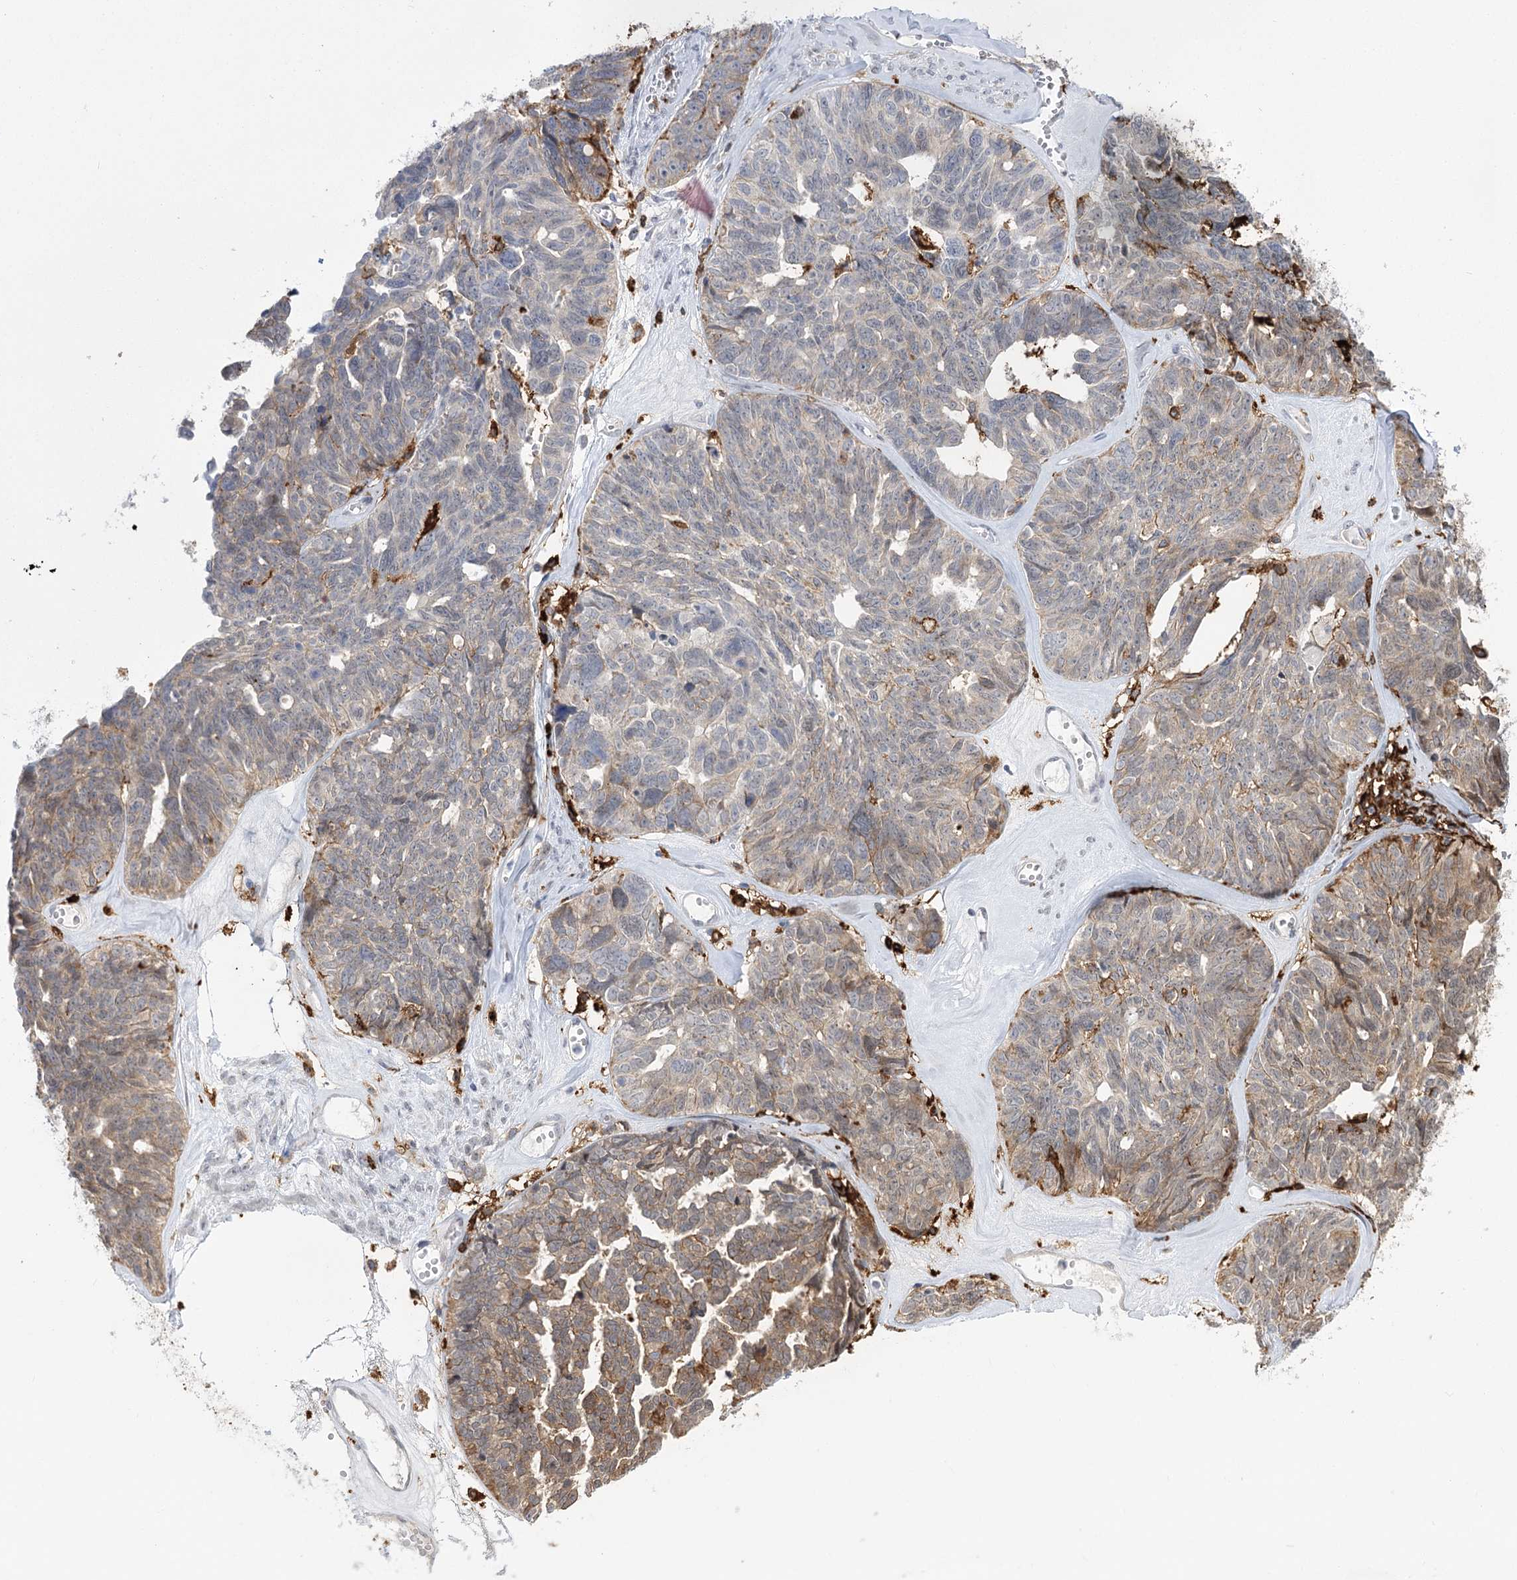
{"staining": {"intensity": "moderate", "quantity": "<25%", "location": "cytoplasmic/membranous"}, "tissue": "ovarian cancer", "cell_type": "Tumor cells", "image_type": "cancer", "snomed": [{"axis": "morphology", "description": "Cystadenocarcinoma, serous, NOS"}, {"axis": "topography", "description": "Ovary"}], "caption": "Tumor cells exhibit low levels of moderate cytoplasmic/membranous expression in approximately <25% of cells in serous cystadenocarcinoma (ovarian). (DAB IHC with brightfield microscopy, high magnification).", "gene": "PIWIL4", "patient": {"sex": "female", "age": 79}}